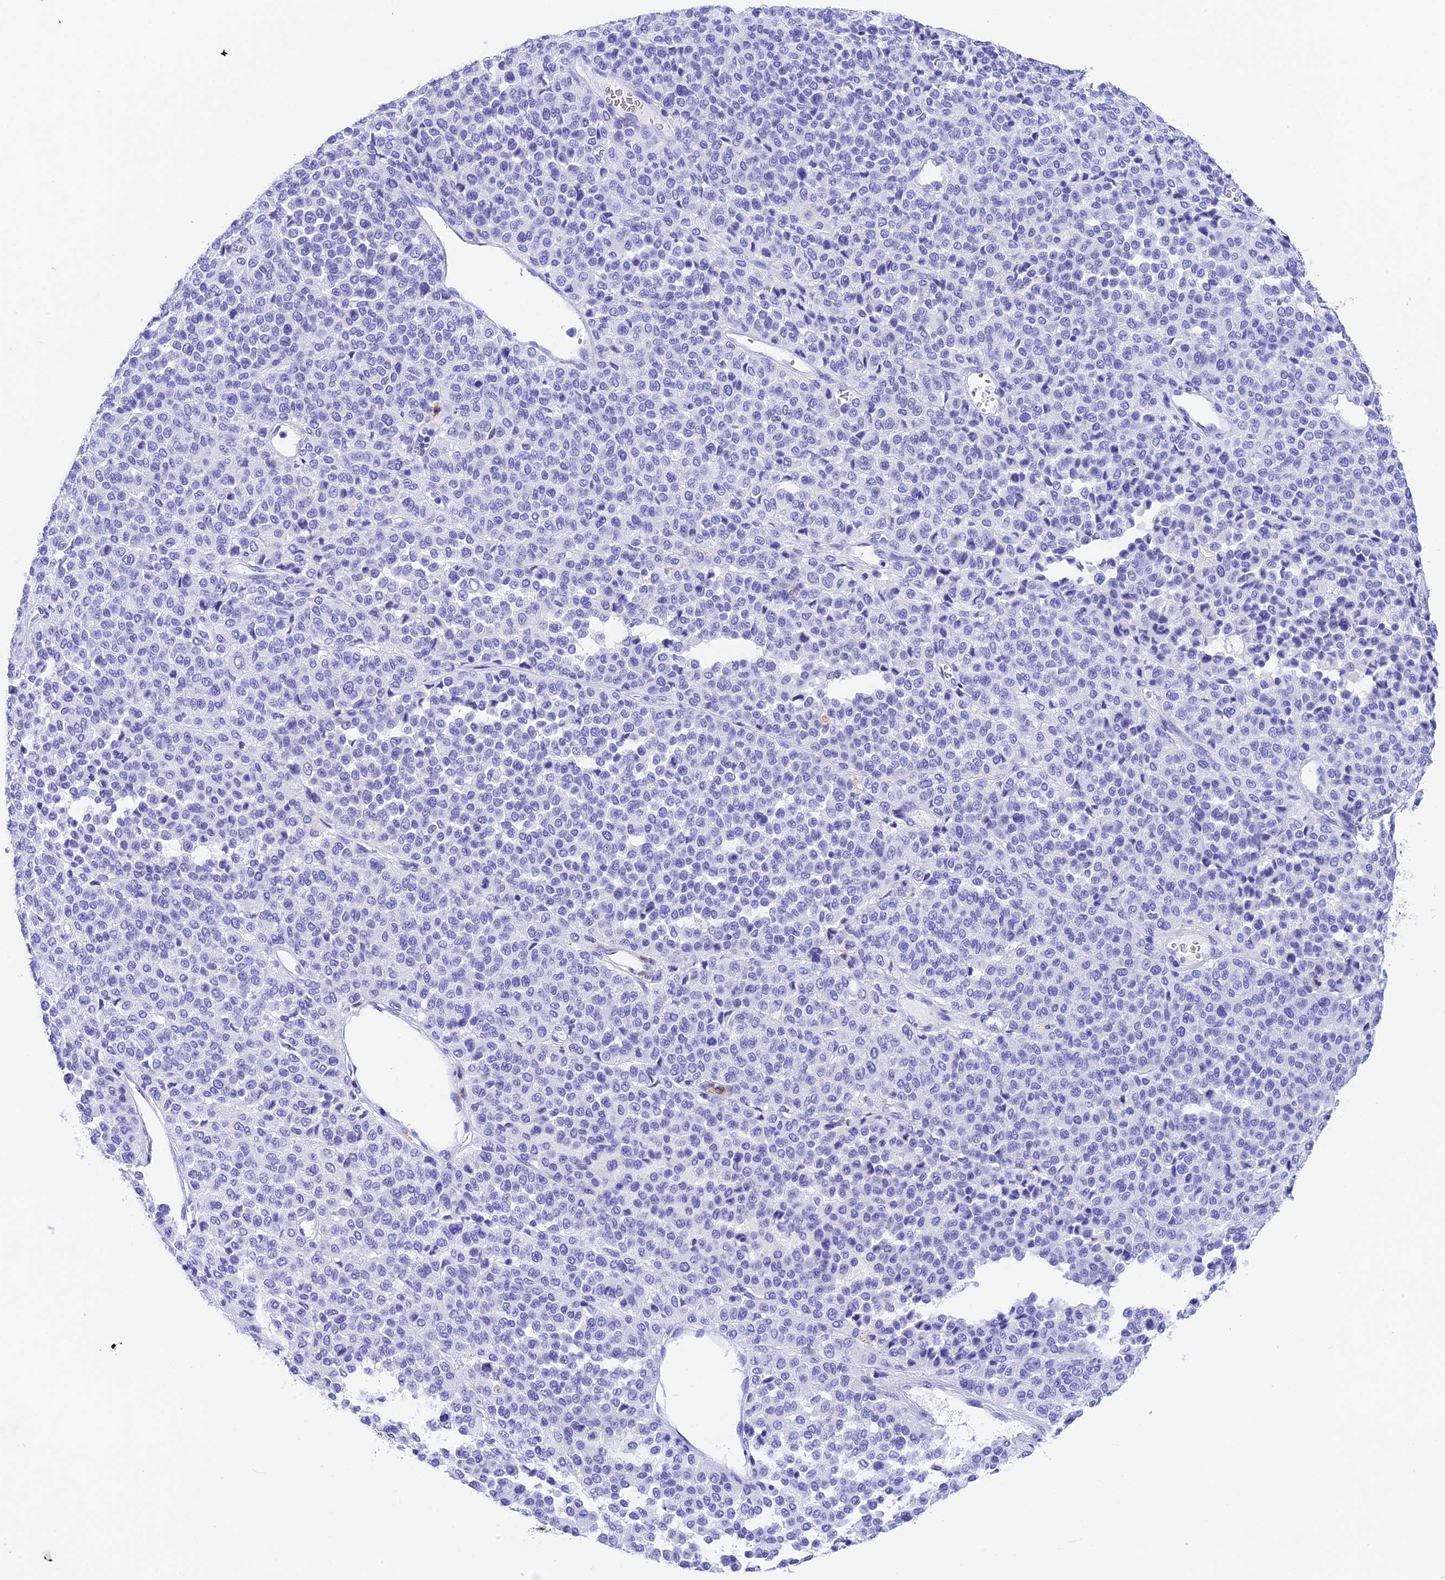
{"staining": {"intensity": "negative", "quantity": "none", "location": "none"}, "tissue": "melanoma", "cell_type": "Tumor cells", "image_type": "cancer", "snomed": [{"axis": "morphology", "description": "Malignant melanoma, Metastatic site"}, {"axis": "topography", "description": "Pancreas"}], "caption": "Tumor cells are negative for protein expression in human melanoma.", "gene": "PSG11", "patient": {"sex": "female", "age": 30}}